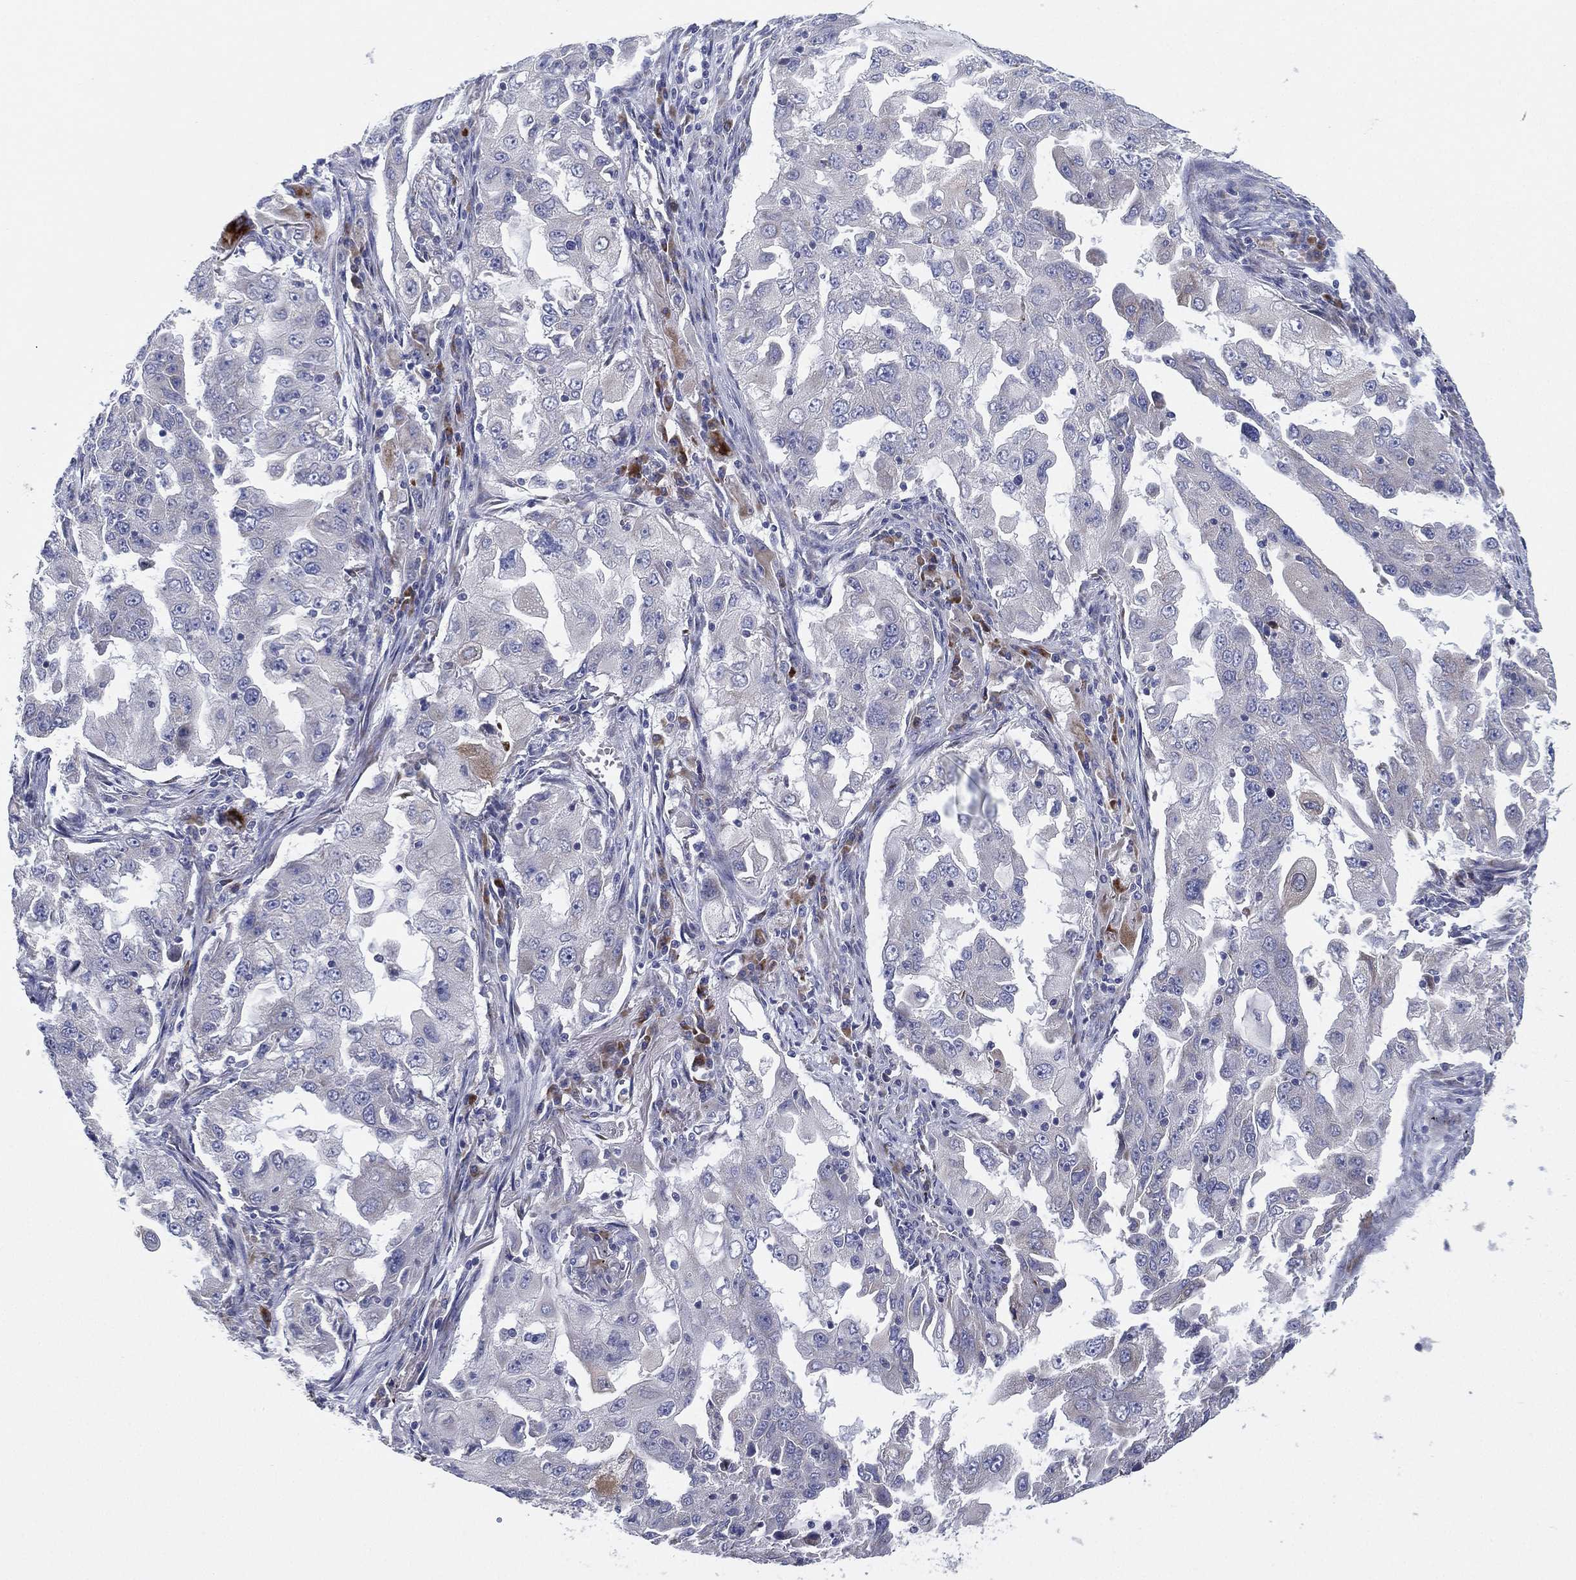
{"staining": {"intensity": "negative", "quantity": "none", "location": "none"}, "tissue": "lung cancer", "cell_type": "Tumor cells", "image_type": "cancer", "snomed": [{"axis": "morphology", "description": "Adenocarcinoma, NOS"}, {"axis": "topography", "description": "Lung"}], "caption": "Lung adenocarcinoma stained for a protein using immunohistochemistry demonstrates no positivity tumor cells.", "gene": "TMEM40", "patient": {"sex": "female", "age": 61}}